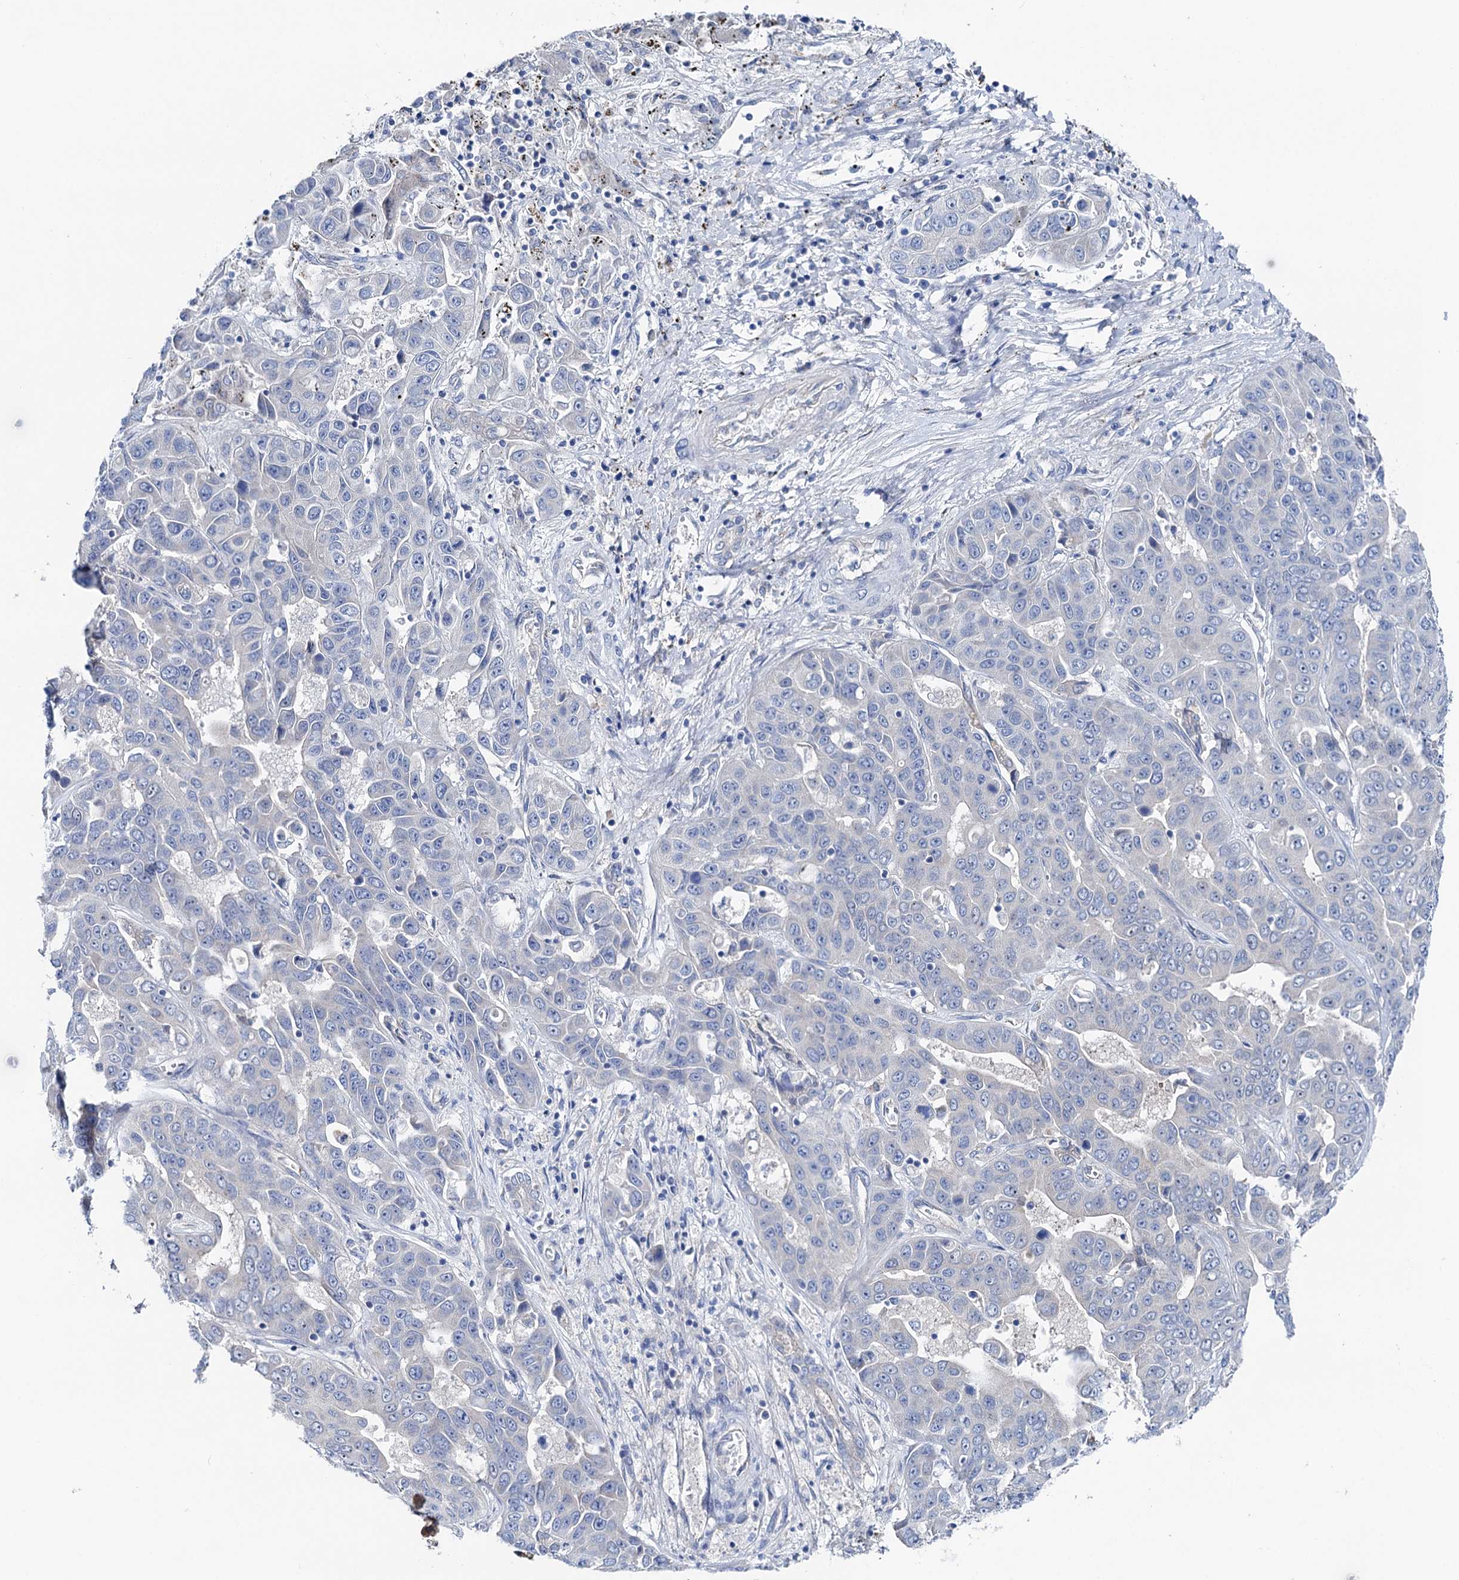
{"staining": {"intensity": "negative", "quantity": "none", "location": "none"}, "tissue": "liver cancer", "cell_type": "Tumor cells", "image_type": "cancer", "snomed": [{"axis": "morphology", "description": "Cholangiocarcinoma"}, {"axis": "topography", "description": "Liver"}], "caption": "High magnification brightfield microscopy of liver cancer (cholangiocarcinoma) stained with DAB (3,3'-diaminobenzidine) (brown) and counterstained with hematoxylin (blue): tumor cells show no significant positivity.", "gene": "SHROOM1", "patient": {"sex": "female", "age": 52}}